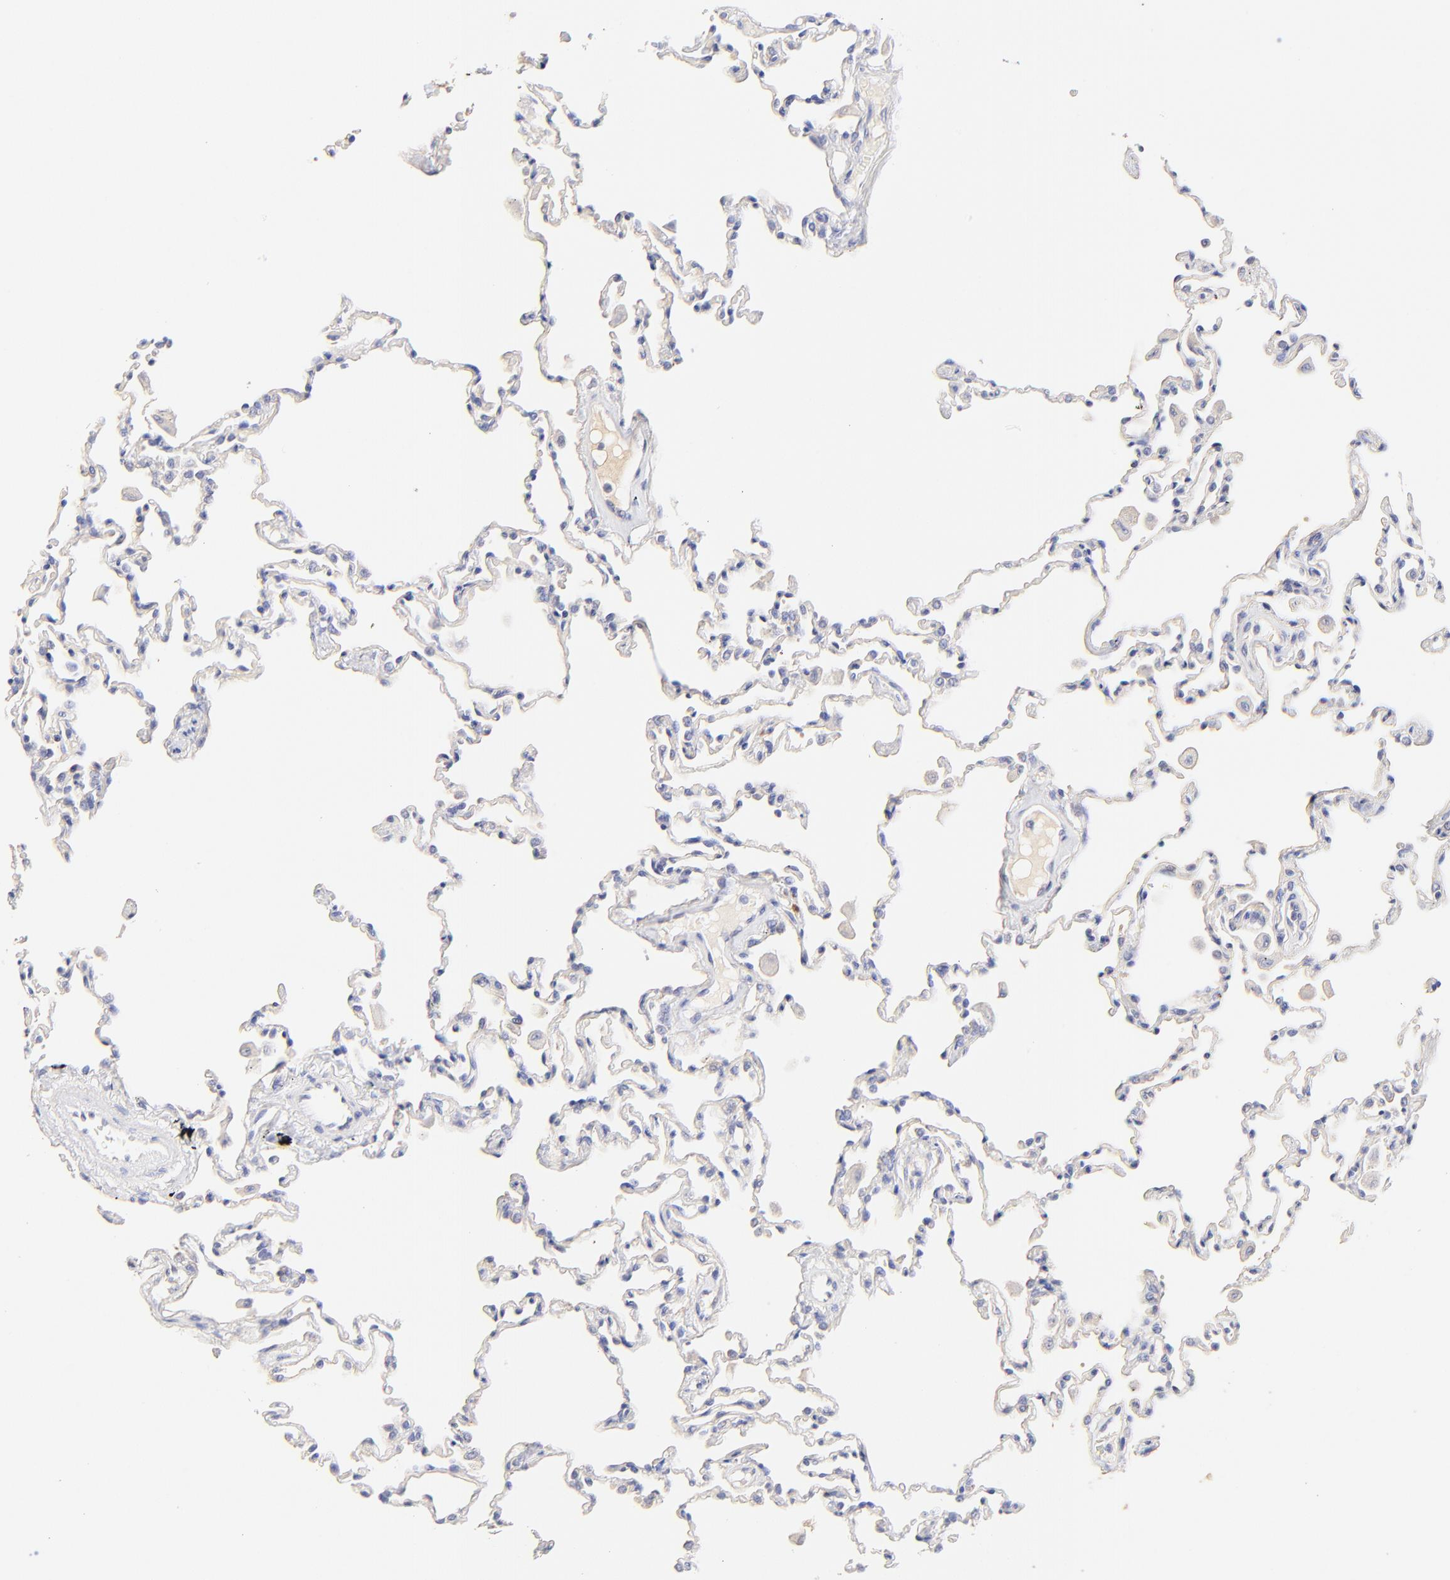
{"staining": {"intensity": "negative", "quantity": "none", "location": "none"}, "tissue": "lung", "cell_type": "Alveolar cells", "image_type": "normal", "snomed": [{"axis": "morphology", "description": "Normal tissue, NOS"}, {"axis": "topography", "description": "Lung"}], "caption": "Immunohistochemistry (IHC) of normal human lung exhibits no positivity in alveolar cells. (DAB (3,3'-diaminobenzidine) immunohistochemistry (IHC) with hematoxylin counter stain).", "gene": "ASB9", "patient": {"sex": "male", "age": 59}}